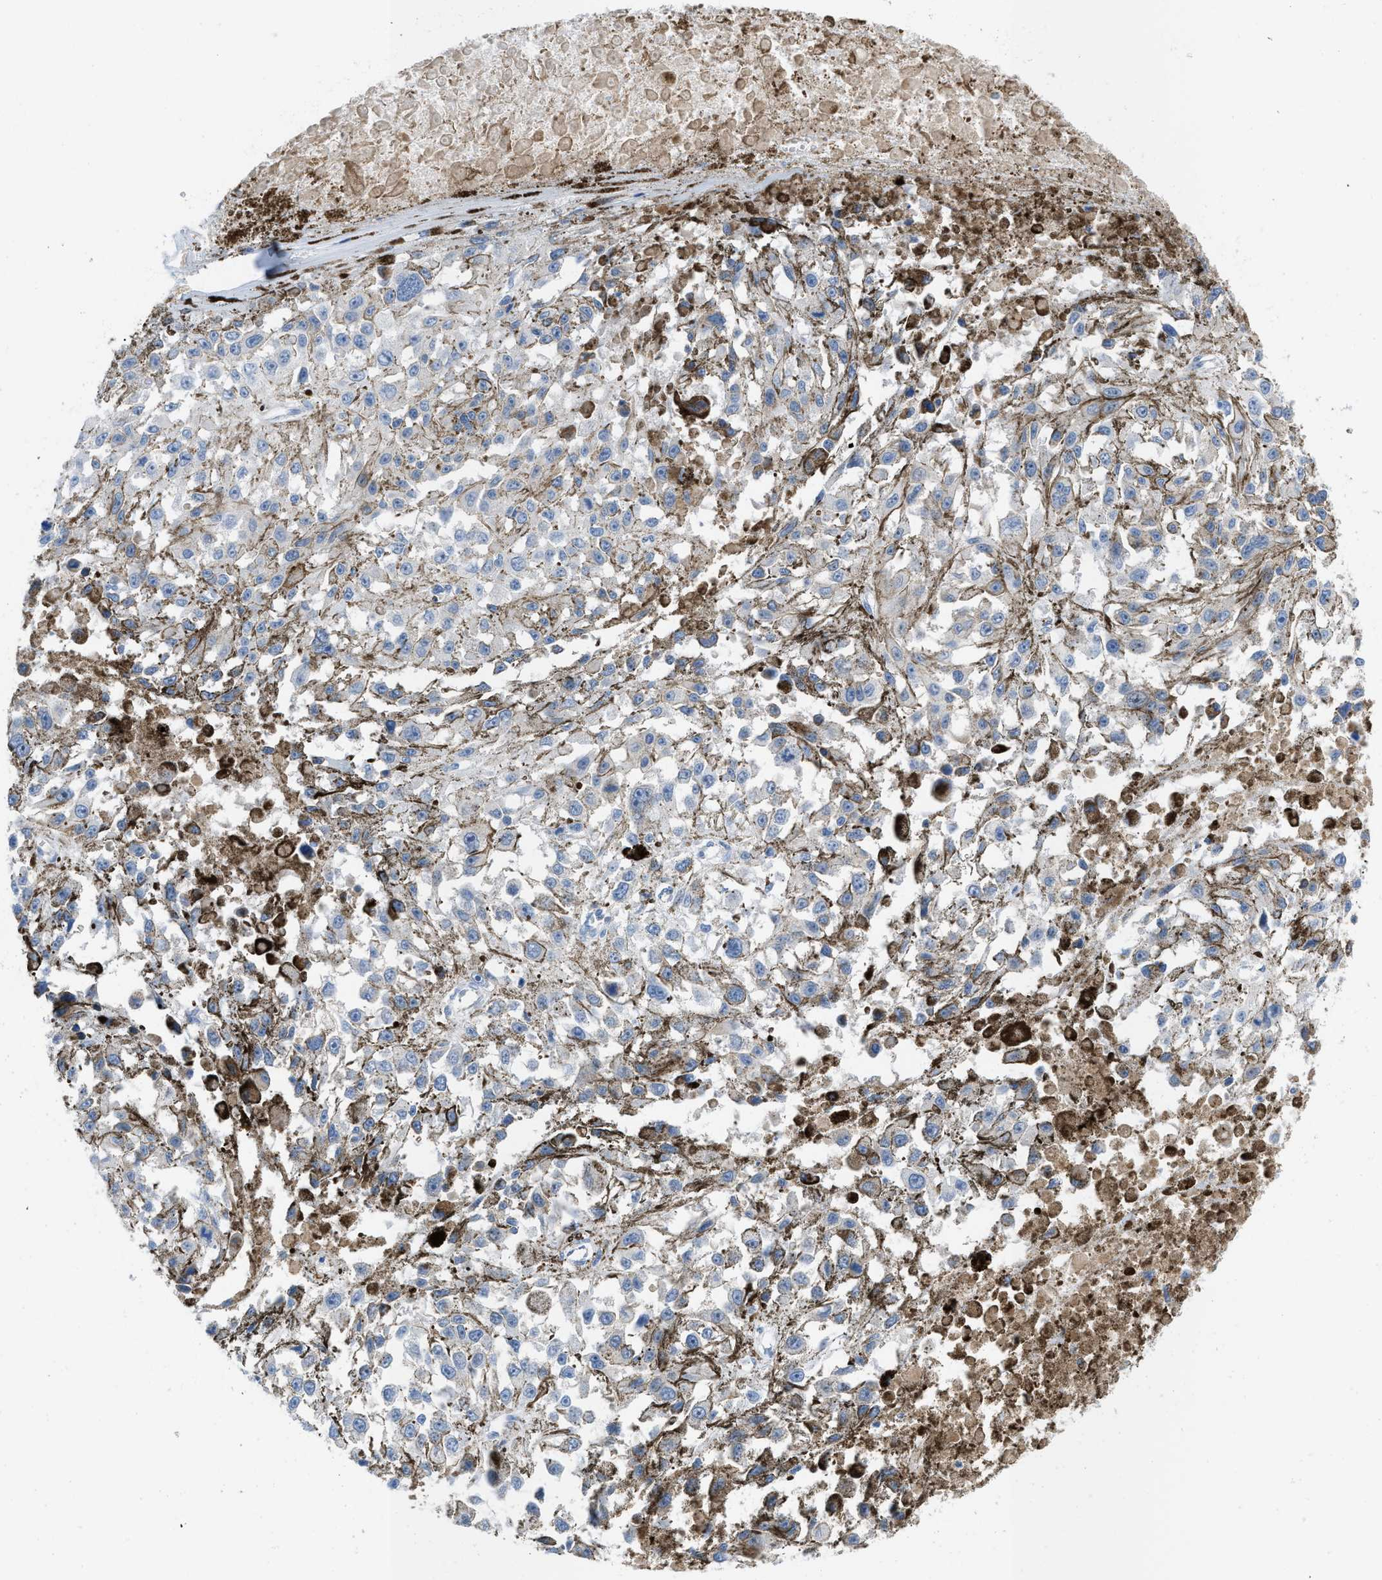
{"staining": {"intensity": "negative", "quantity": "none", "location": "none"}, "tissue": "melanoma", "cell_type": "Tumor cells", "image_type": "cancer", "snomed": [{"axis": "morphology", "description": "Malignant melanoma, Metastatic site"}, {"axis": "topography", "description": "Lymph node"}], "caption": "DAB (3,3'-diaminobenzidine) immunohistochemical staining of human malignant melanoma (metastatic site) displays no significant positivity in tumor cells. The staining is performed using DAB (3,3'-diaminobenzidine) brown chromogen with nuclei counter-stained in using hematoxylin.", "gene": "RBBP9", "patient": {"sex": "male", "age": 59}}